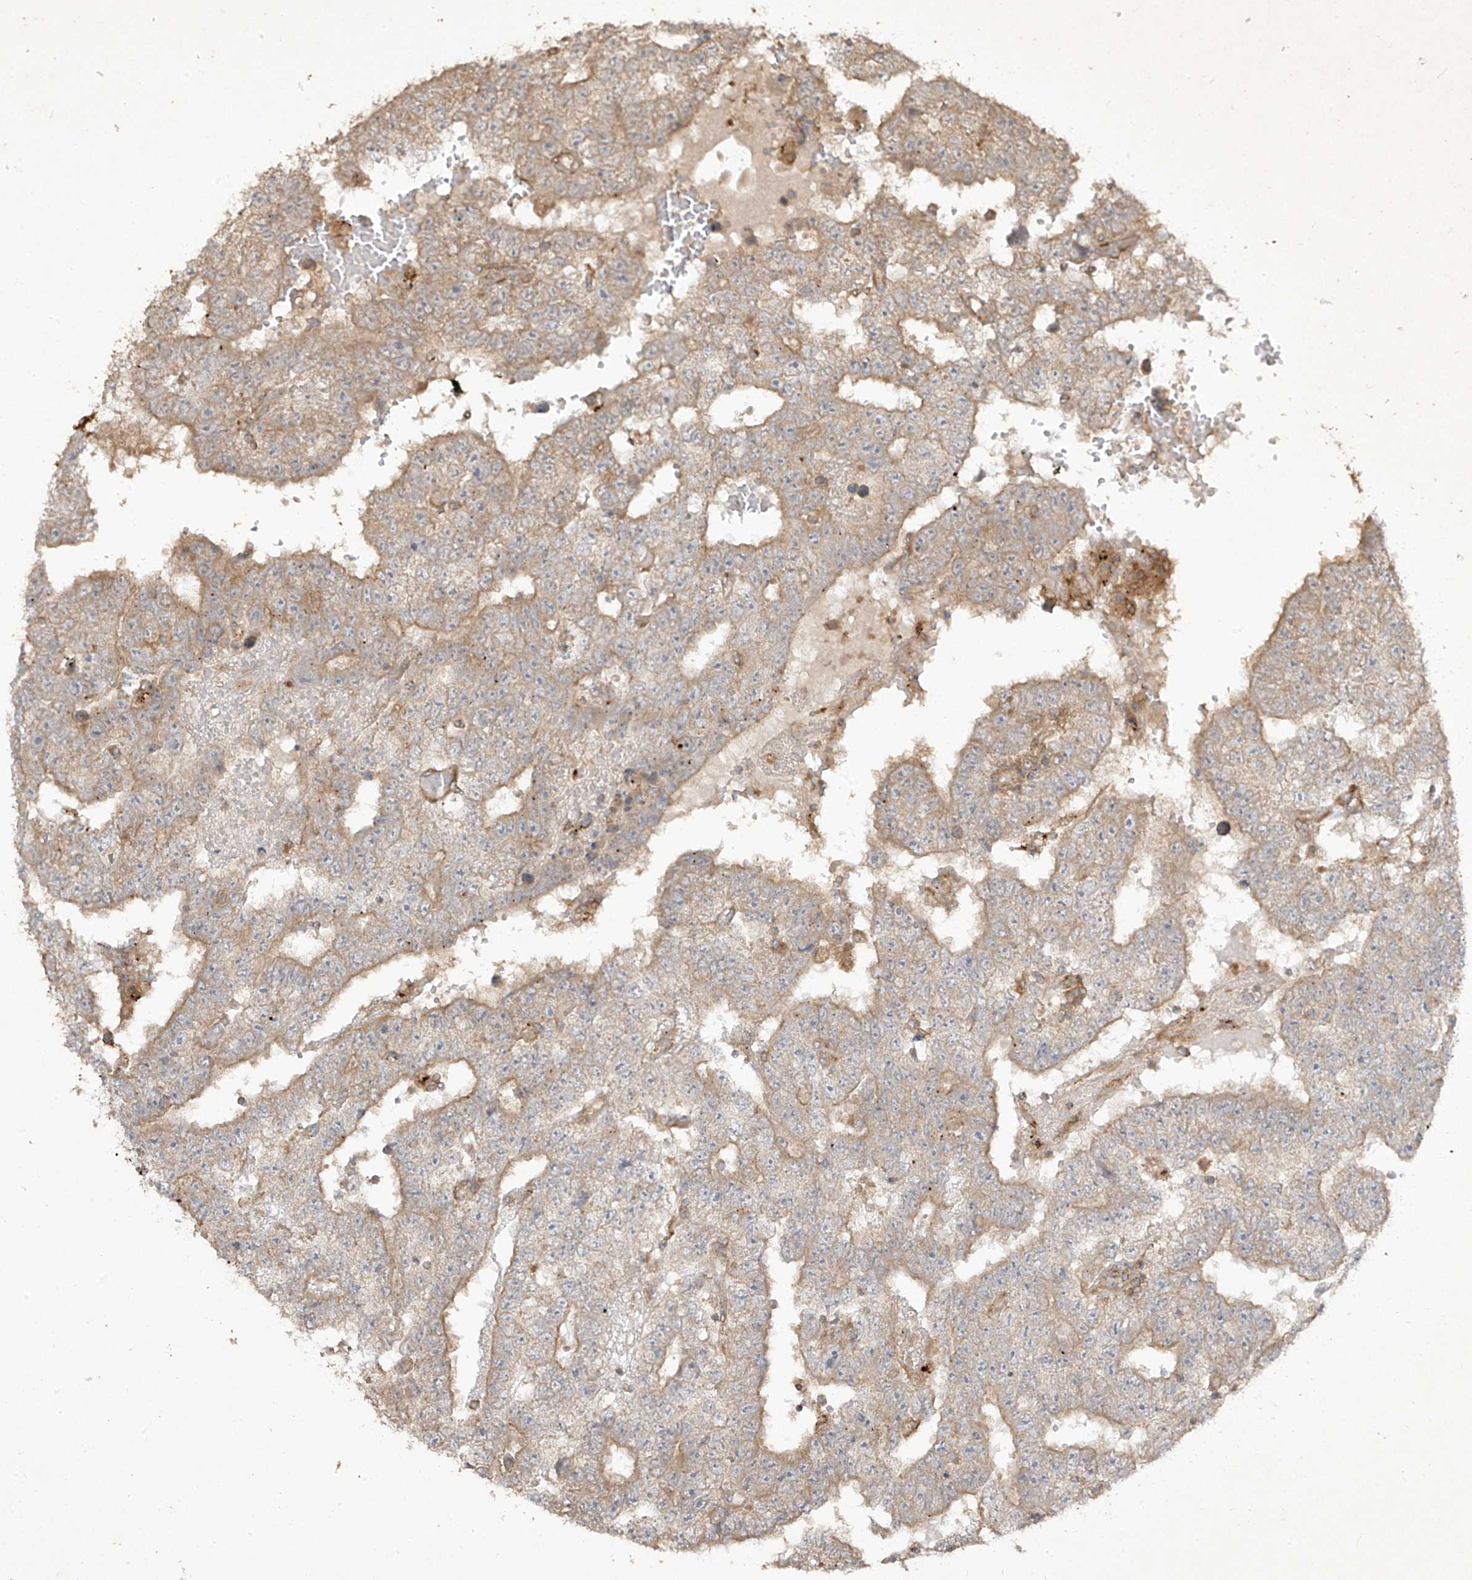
{"staining": {"intensity": "moderate", "quantity": "<25%", "location": "cytoplasmic/membranous"}, "tissue": "testis cancer", "cell_type": "Tumor cells", "image_type": "cancer", "snomed": [{"axis": "morphology", "description": "Carcinoma, Embryonal, NOS"}, {"axis": "topography", "description": "Testis"}], "caption": "This is a micrograph of immunohistochemistry (IHC) staining of testis cancer, which shows moderate expression in the cytoplasmic/membranous of tumor cells.", "gene": "LDAH", "patient": {"sex": "male", "age": 25}}